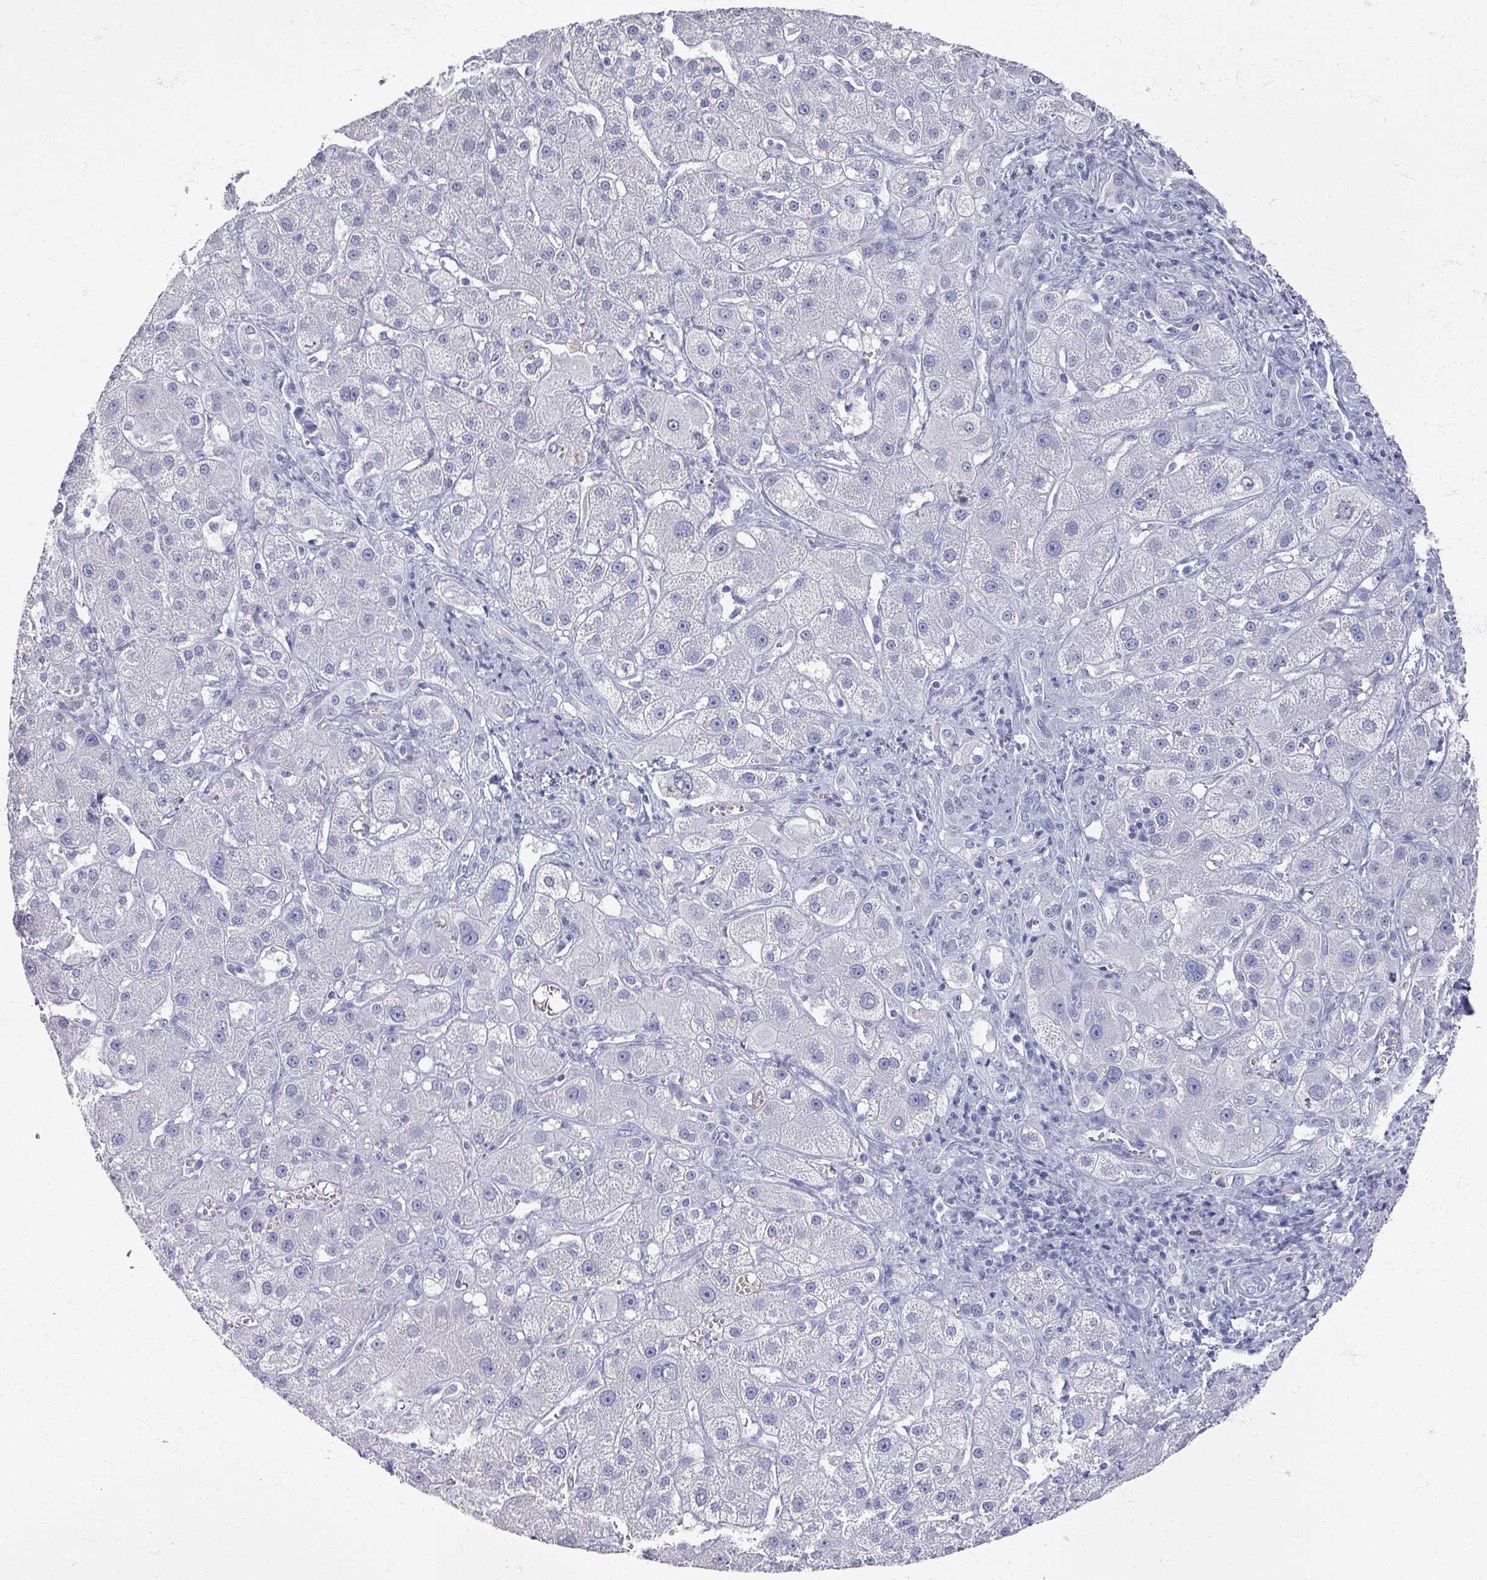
{"staining": {"intensity": "negative", "quantity": "none", "location": "none"}, "tissue": "liver cancer", "cell_type": "Tumor cells", "image_type": "cancer", "snomed": [{"axis": "morphology", "description": "Cholangiocarcinoma"}, {"axis": "topography", "description": "Liver"}], "caption": "Liver cholangiocarcinoma stained for a protein using IHC reveals no staining tumor cells.", "gene": "OMG", "patient": {"sex": "male", "age": 67}}